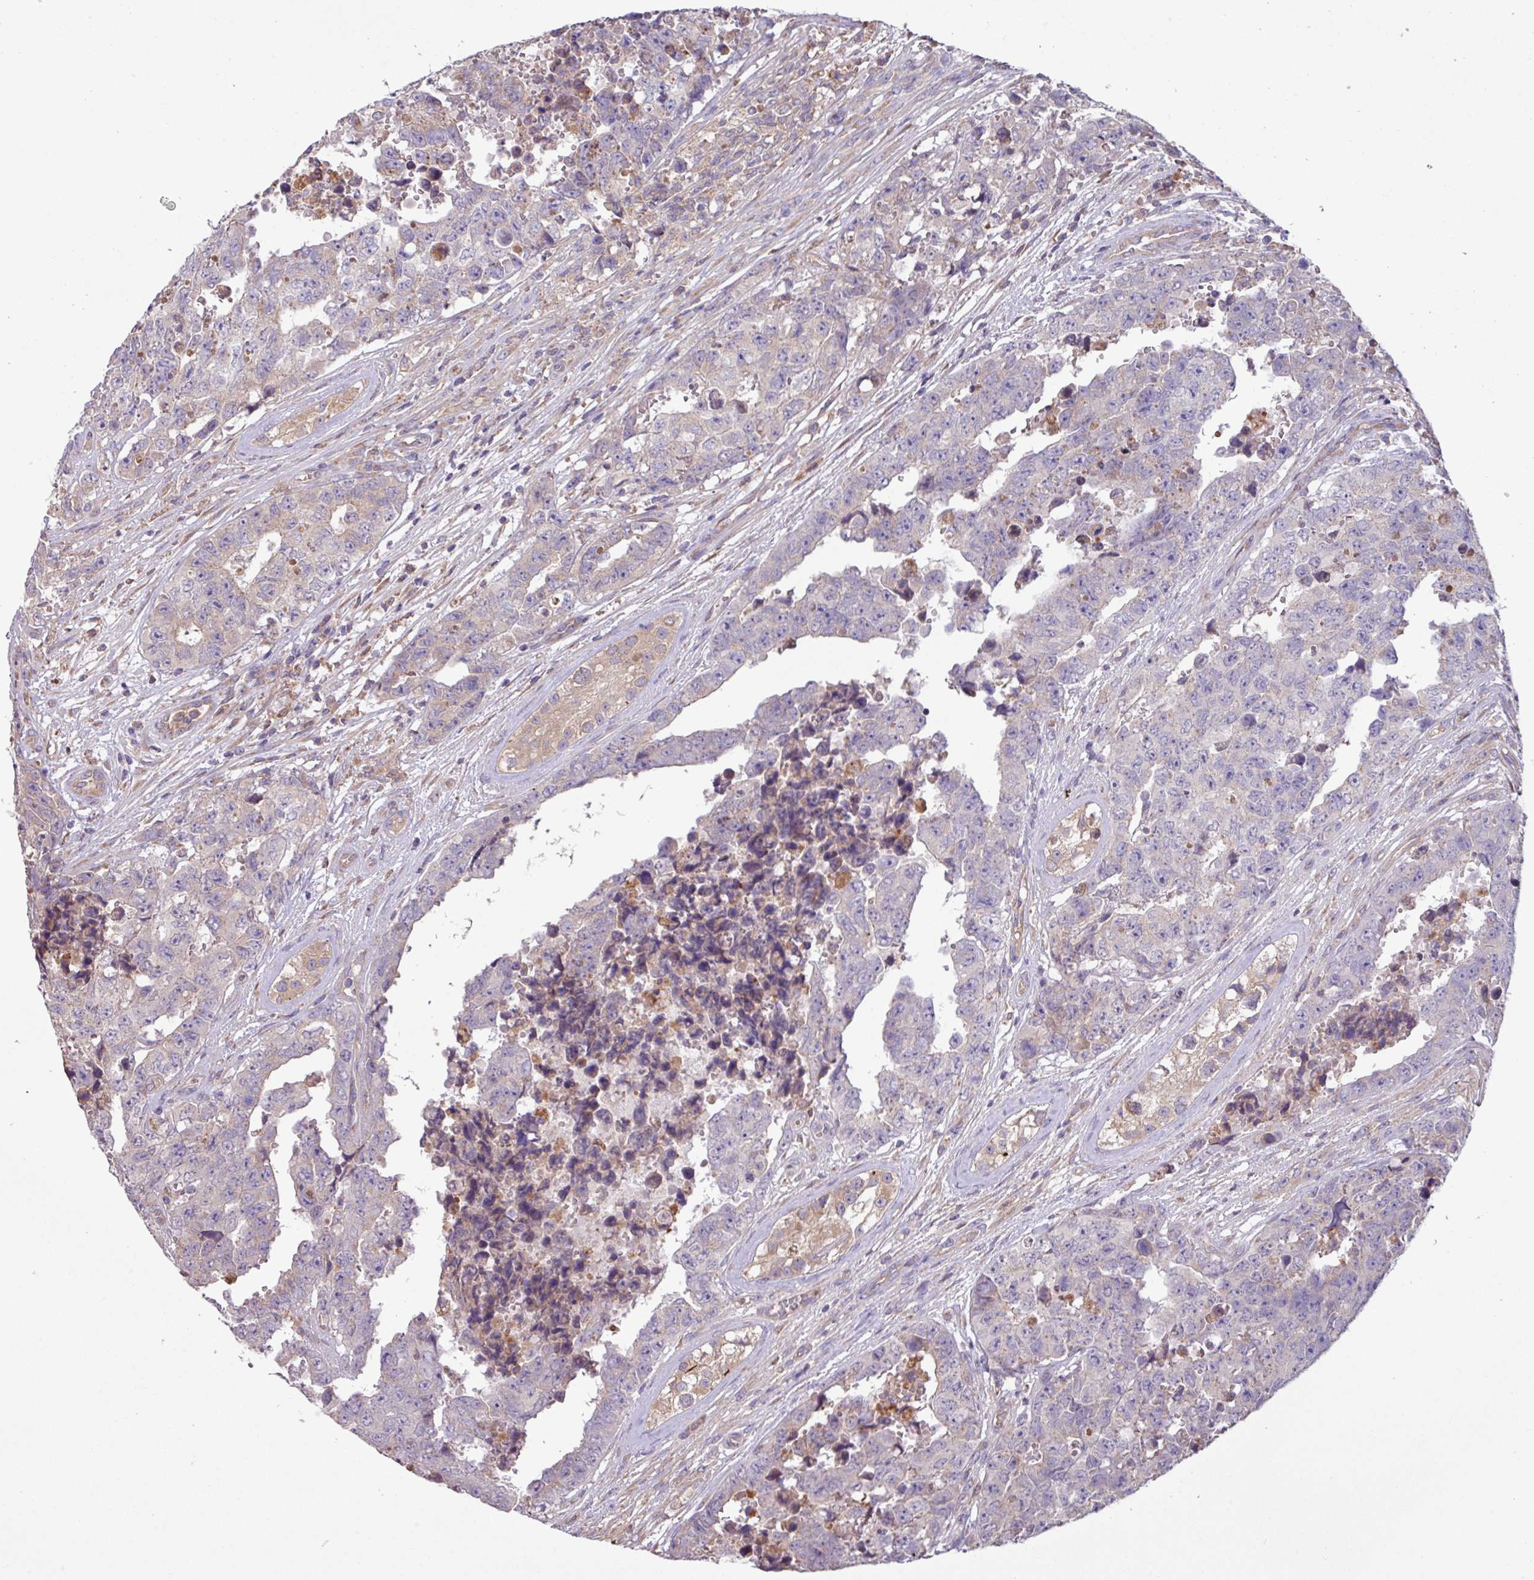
{"staining": {"intensity": "weak", "quantity": "<25%", "location": "cytoplasmic/membranous"}, "tissue": "testis cancer", "cell_type": "Tumor cells", "image_type": "cancer", "snomed": [{"axis": "morphology", "description": "Normal tissue, NOS"}, {"axis": "morphology", "description": "Carcinoma, Embryonal, NOS"}, {"axis": "topography", "description": "Testis"}, {"axis": "topography", "description": "Epididymis"}], "caption": "A histopathology image of testis cancer stained for a protein displays no brown staining in tumor cells. The staining was performed using DAB to visualize the protein expression in brown, while the nuclei were stained in blue with hematoxylin (Magnification: 20x).", "gene": "PTPRQ", "patient": {"sex": "male", "age": 25}}